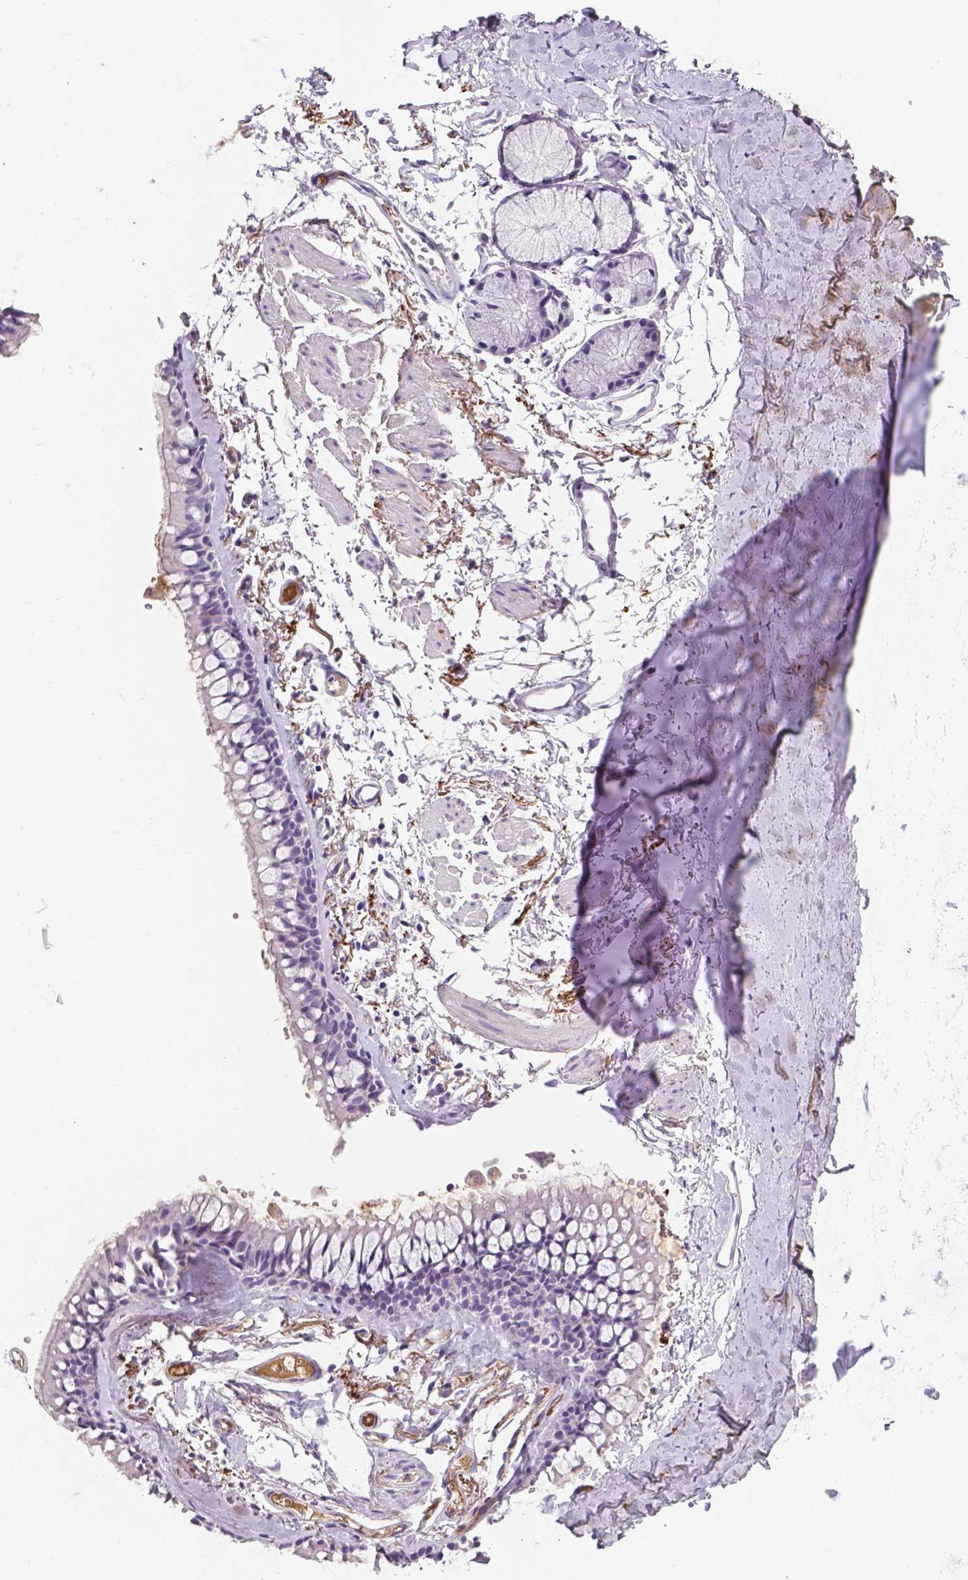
{"staining": {"intensity": "negative", "quantity": "none", "location": "none"}, "tissue": "adipose tissue", "cell_type": "Adipocytes", "image_type": "normal", "snomed": [{"axis": "morphology", "description": "Normal tissue, NOS"}, {"axis": "topography", "description": "Cartilage tissue"}, {"axis": "topography", "description": "Bronchus"}], "caption": "This is an immunohistochemistry photomicrograph of benign human adipose tissue. There is no expression in adipocytes.", "gene": "APOE", "patient": {"sex": "female", "age": 79}}